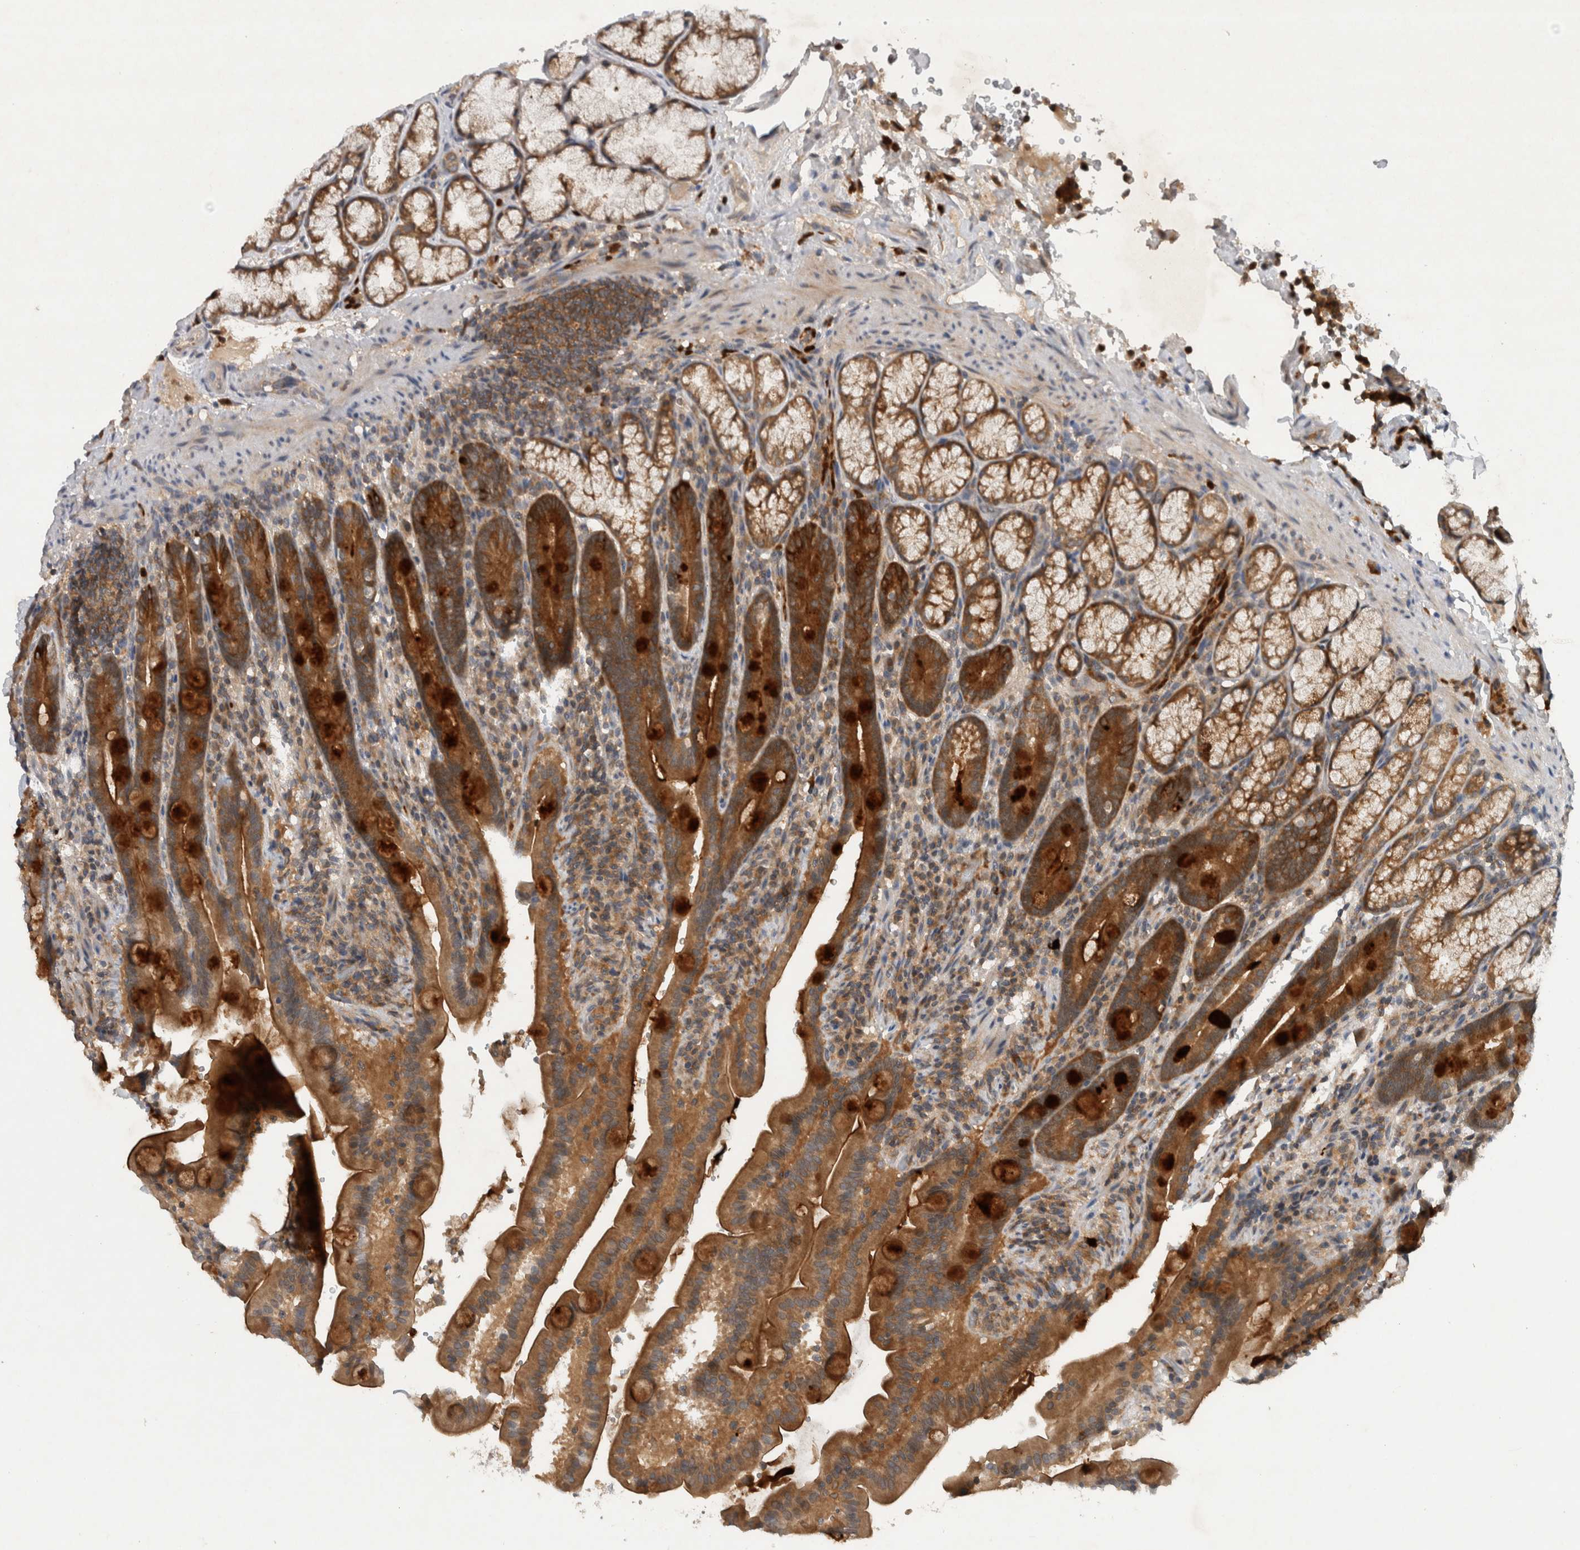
{"staining": {"intensity": "strong", "quantity": ">75%", "location": "cytoplasmic/membranous"}, "tissue": "duodenum", "cell_type": "Glandular cells", "image_type": "normal", "snomed": [{"axis": "morphology", "description": "Normal tissue, NOS"}, {"axis": "topography", "description": "Duodenum"}], "caption": "Immunohistochemistry histopathology image of unremarkable duodenum stained for a protein (brown), which reveals high levels of strong cytoplasmic/membranous positivity in approximately >75% of glandular cells.", "gene": "PDCD2", "patient": {"sex": "male", "age": 54}}